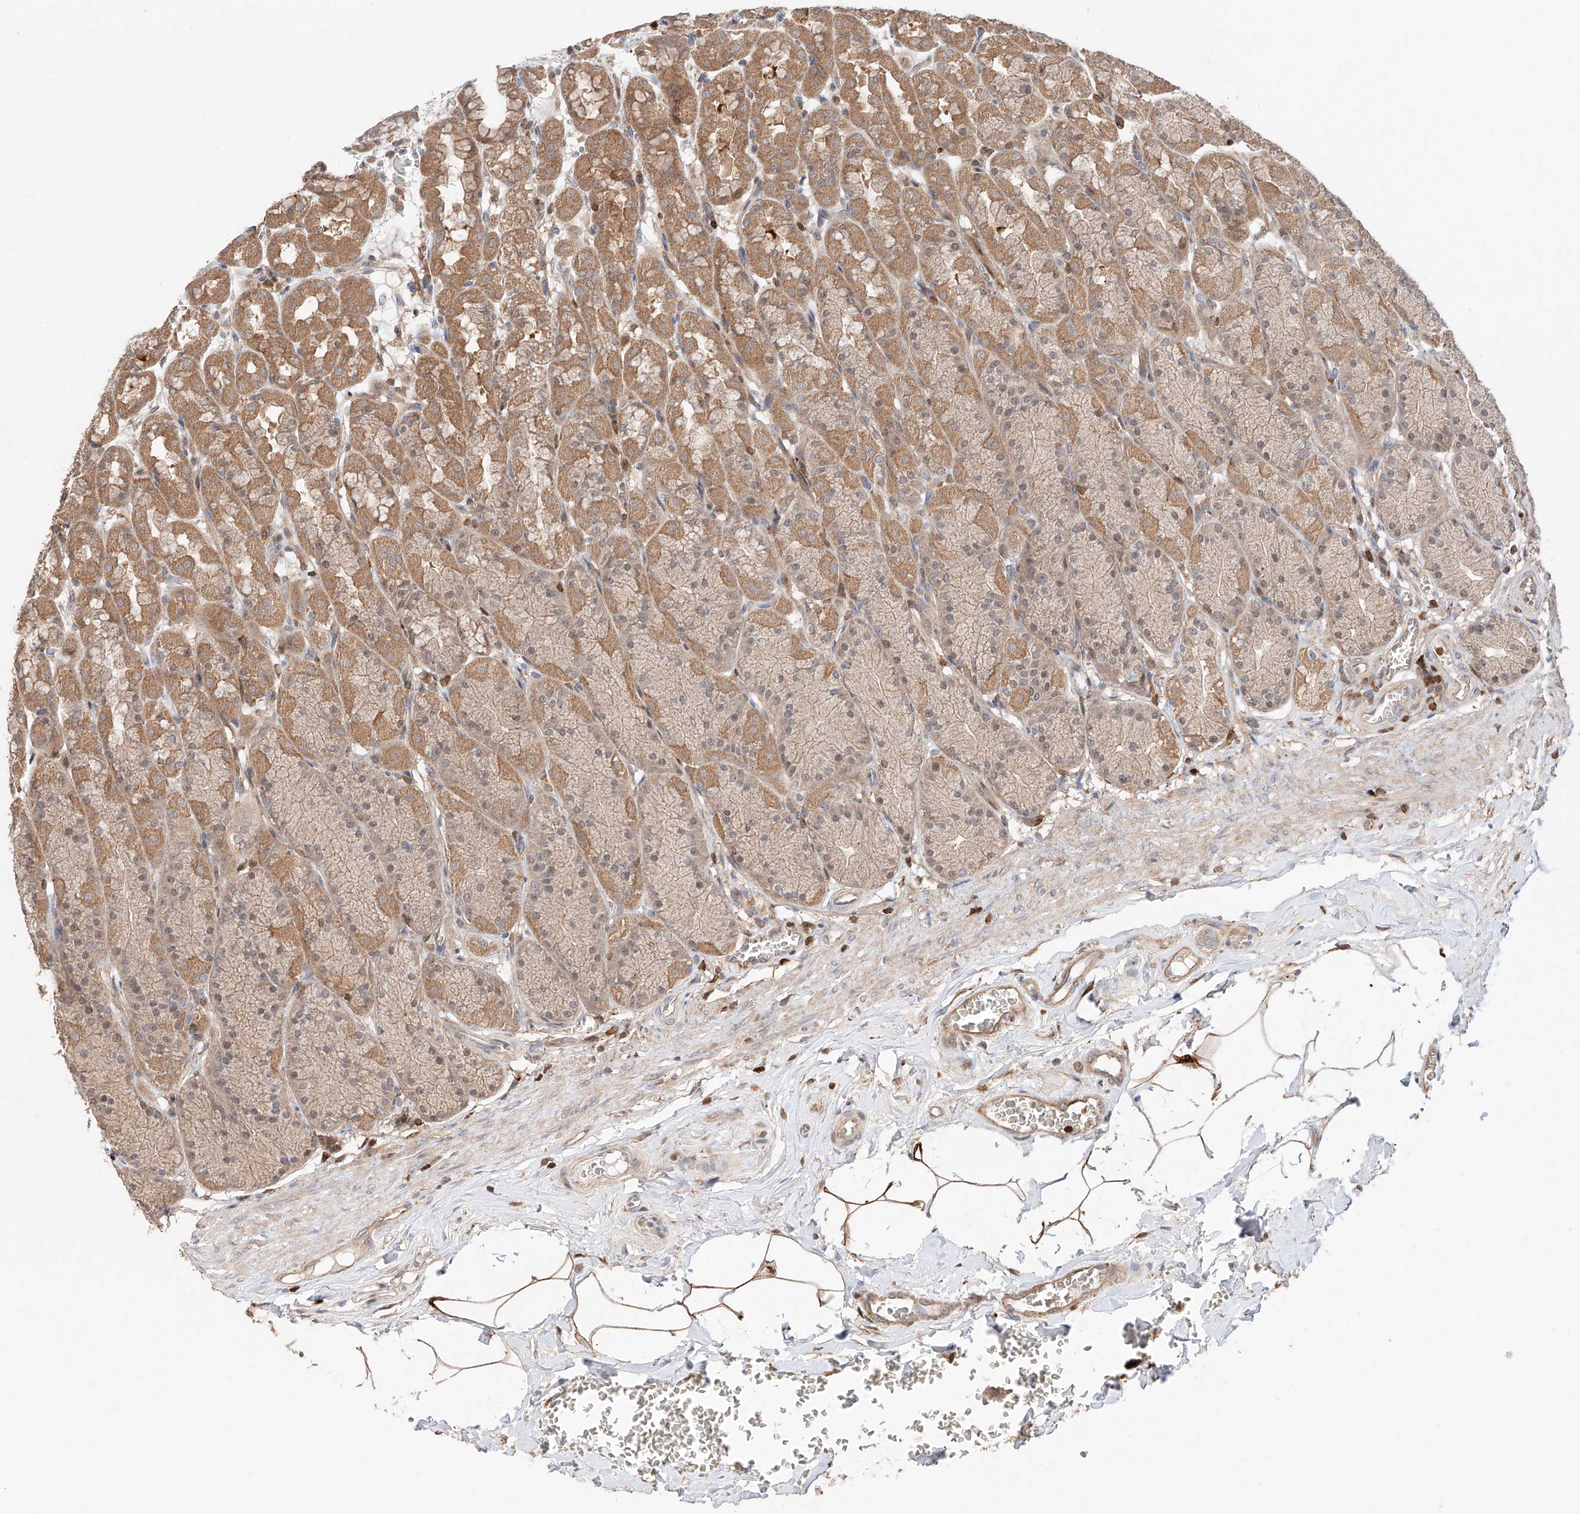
{"staining": {"intensity": "moderate", "quantity": ">75%", "location": "cytoplasmic/membranous"}, "tissue": "stomach", "cell_type": "Glandular cells", "image_type": "normal", "snomed": [{"axis": "morphology", "description": "Normal tissue, NOS"}, {"axis": "topography", "description": "Stomach"}], "caption": "Immunohistochemical staining of benign human stomach shows medium levels of moderate cytoplasmic/membranous expression in about >75% of glandular cells.", "gene": "IGSF22", "patient": {"sex": "male", "age": 57}}